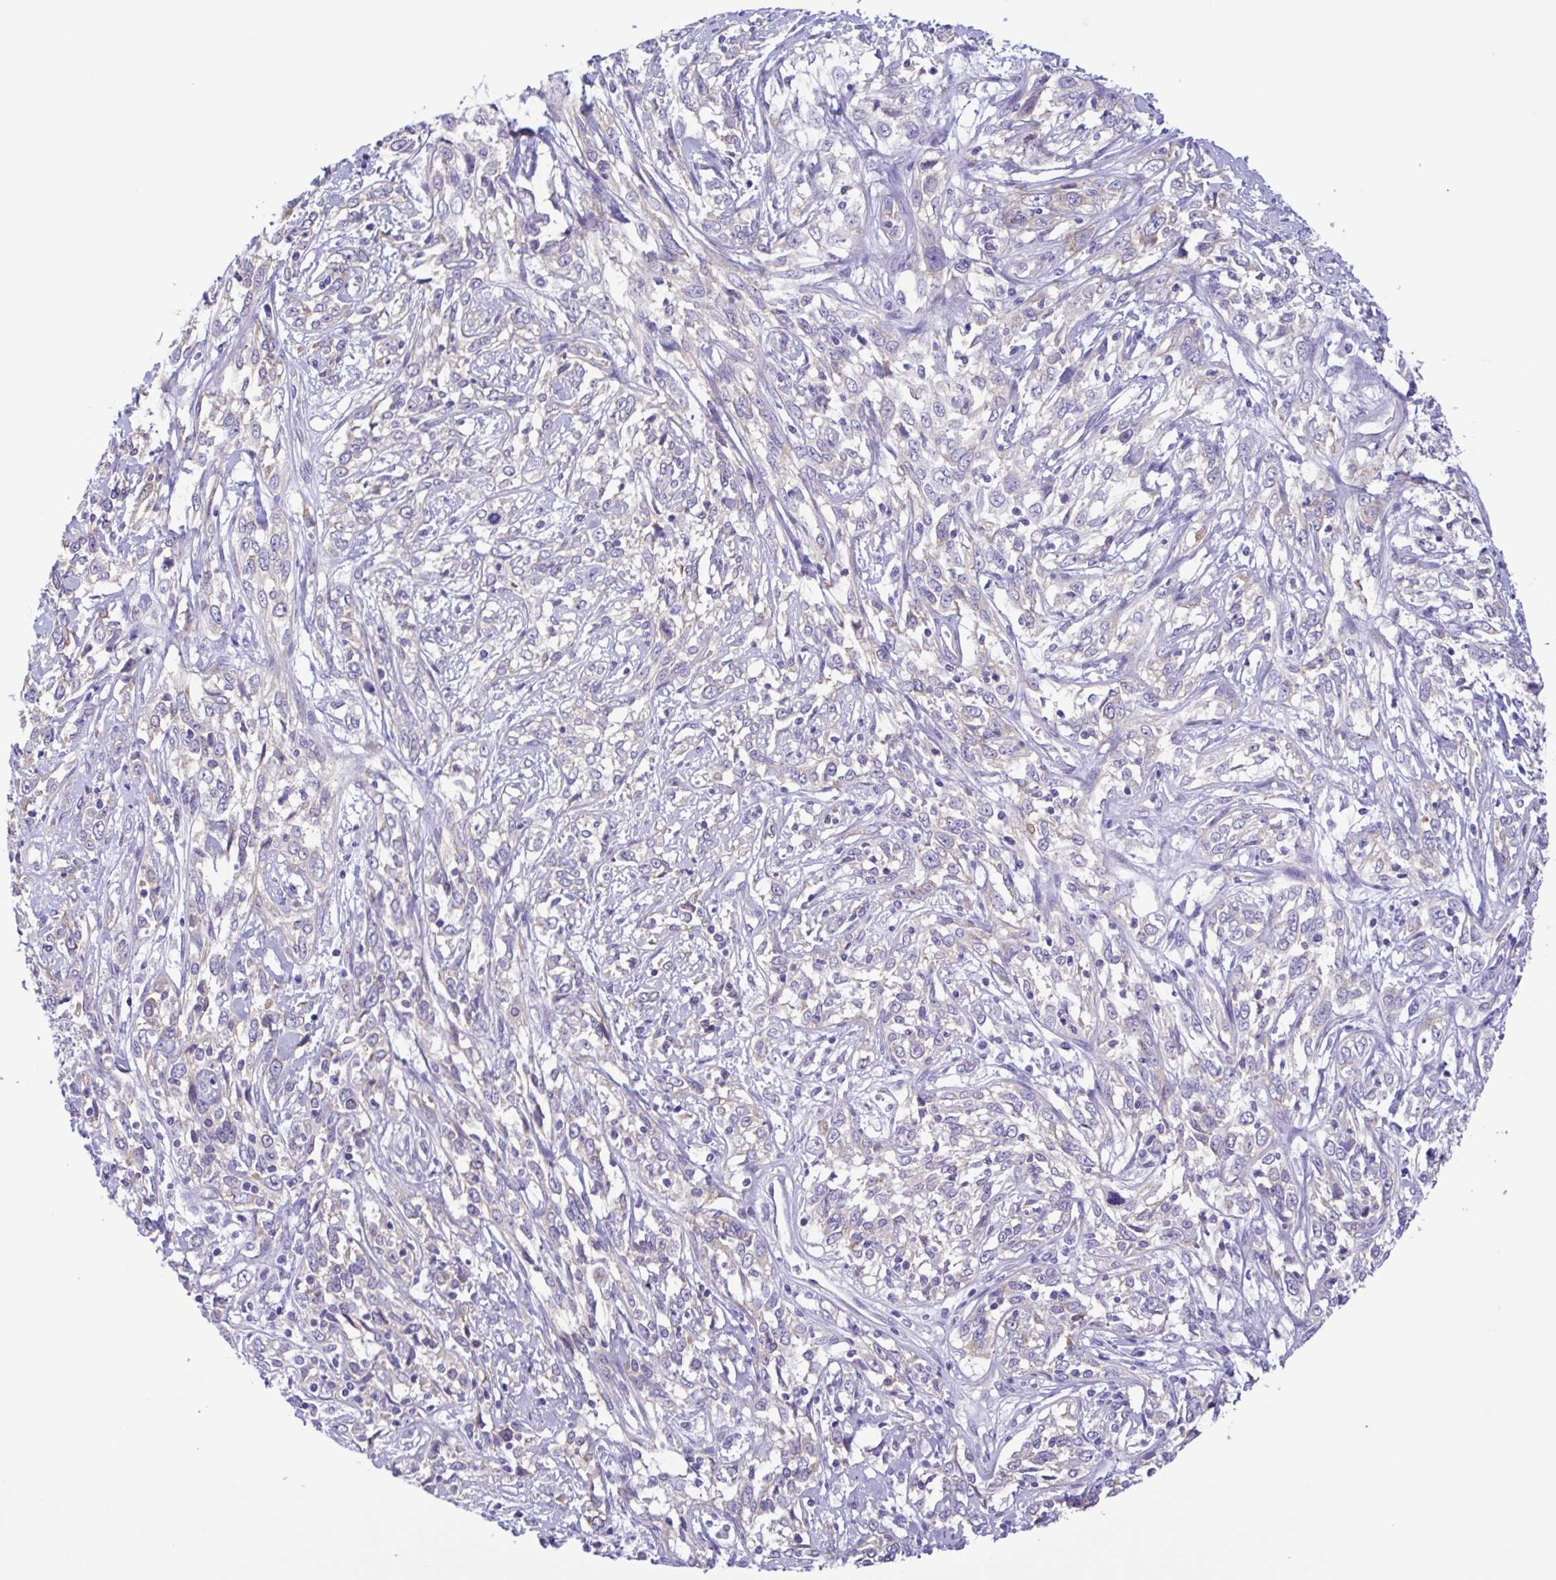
{"staining": {"intensity": "negative", "quantity": "none", "location": "none"}, "tissue": "cervical cancer", "cell_type": "Tumor cells", "image_type": "cancer", "snomed": [{"axis": "morphology", "description": "Adenocarcinoma, NOS"}, {"axis": "topography", "description": "Cervix"}], "caption": "IHC micrograph of human cervical cancer stained for a protein (brown), which exhibits no positivity in tumor cells.", "gene": "TNNI3", "patient": {"sex": "female", "age": 40}}